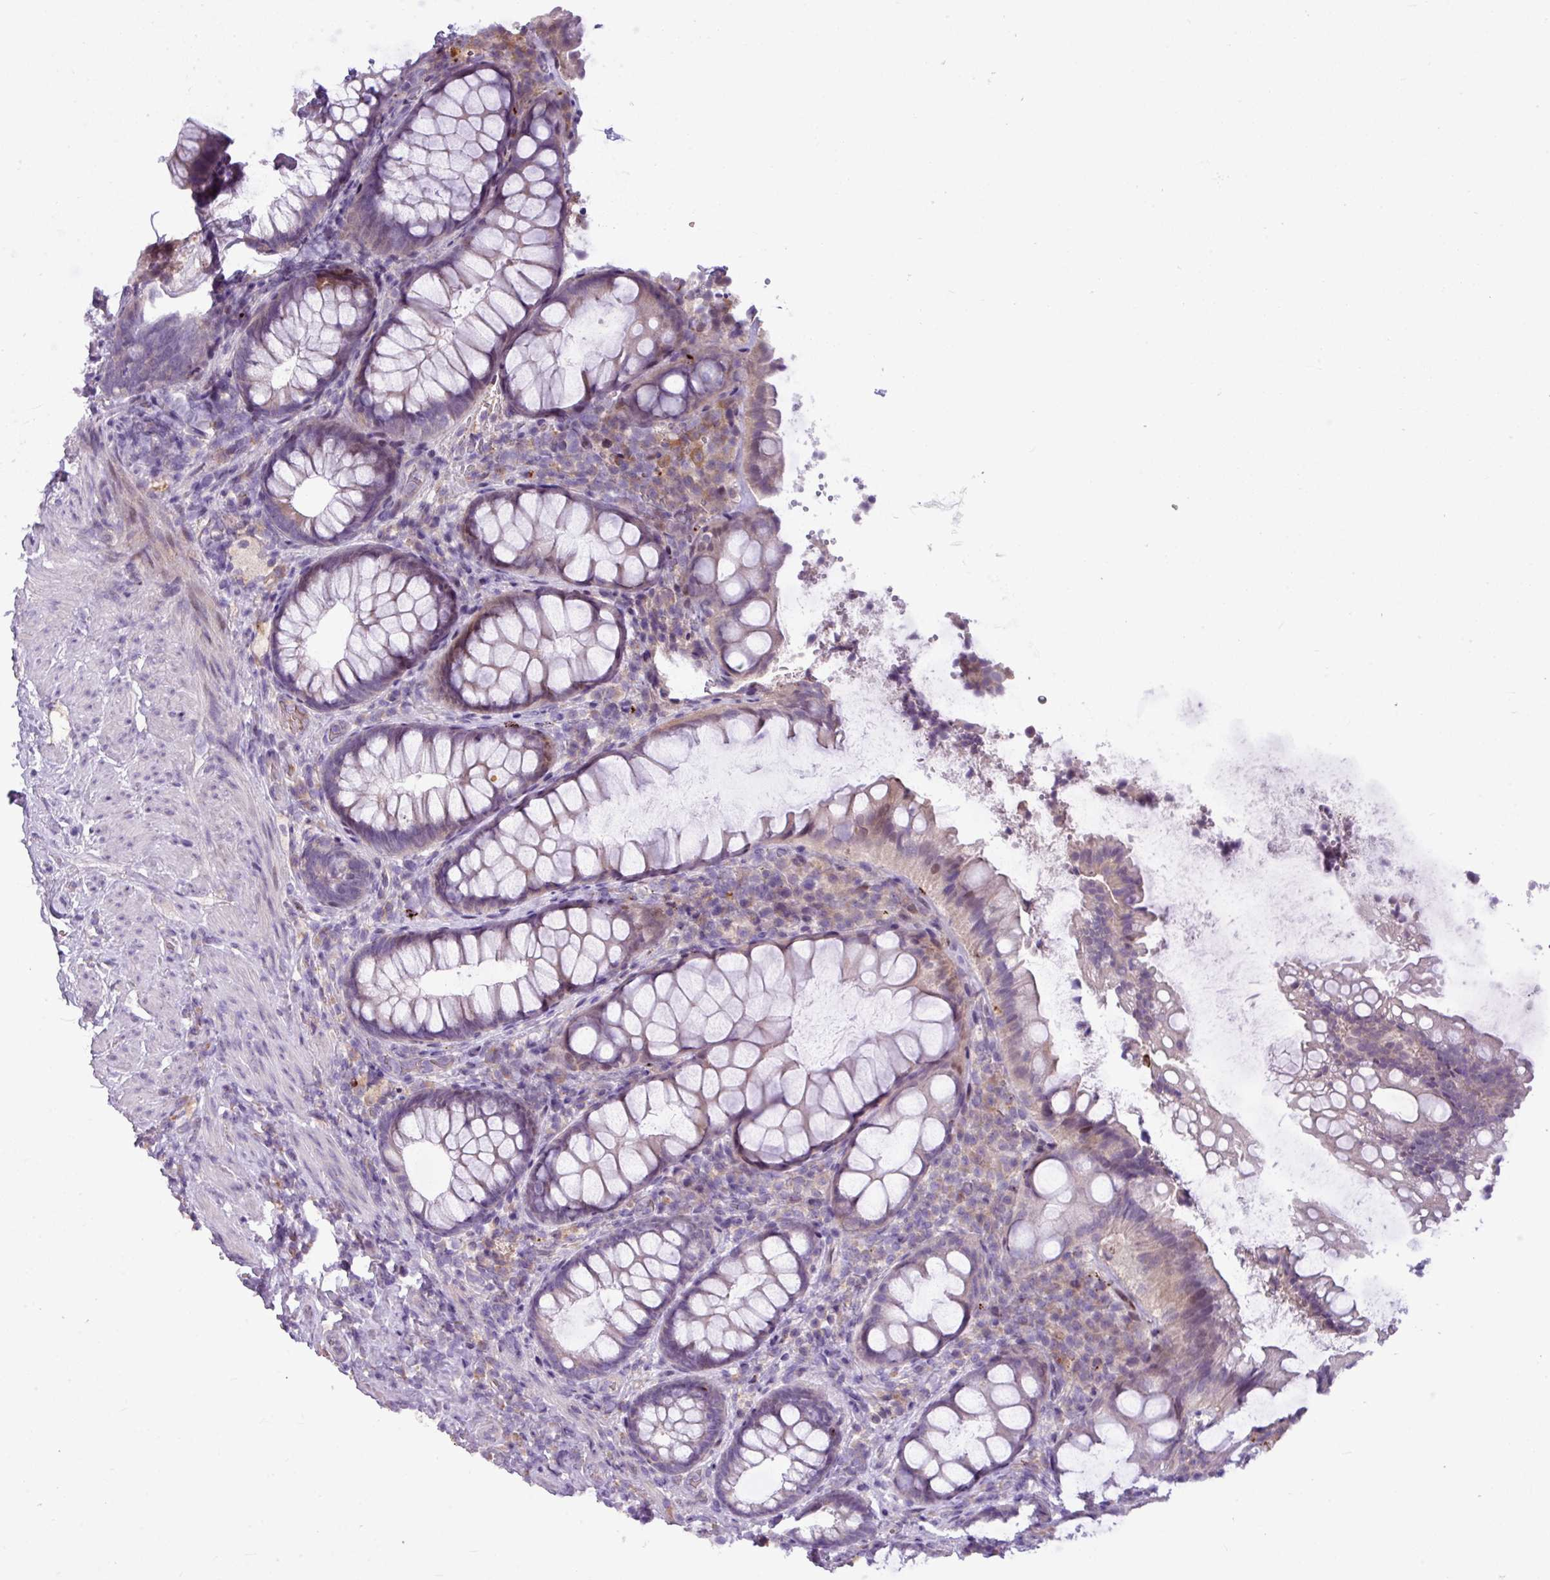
{"staining": {"intensity": "weak", "quantity": "25%-75%", "location": "cytoplasmic/membranous"}, "tissue": "rectum", "cell_type": "Glandular cells", "image_type": "normal", "snomed": [{"axis": "morphology", "description": "Normal tissue, NOS"}, {"axis": "topography", "description": "Rectum"}, {"axis": "topography", "description": "Peripheral nerve tissue"}], "caption": "Protein staining by immunohistochemistry (IHC) displays weak cytoplasmic/membranous expression in about 25%-75% of glandular cells in unremarkable rectum. (Brightfield microscopy of DAB IHC at high magnification).", "gene": "IL17A", "patient": {"sex": "female", "age": 69}}